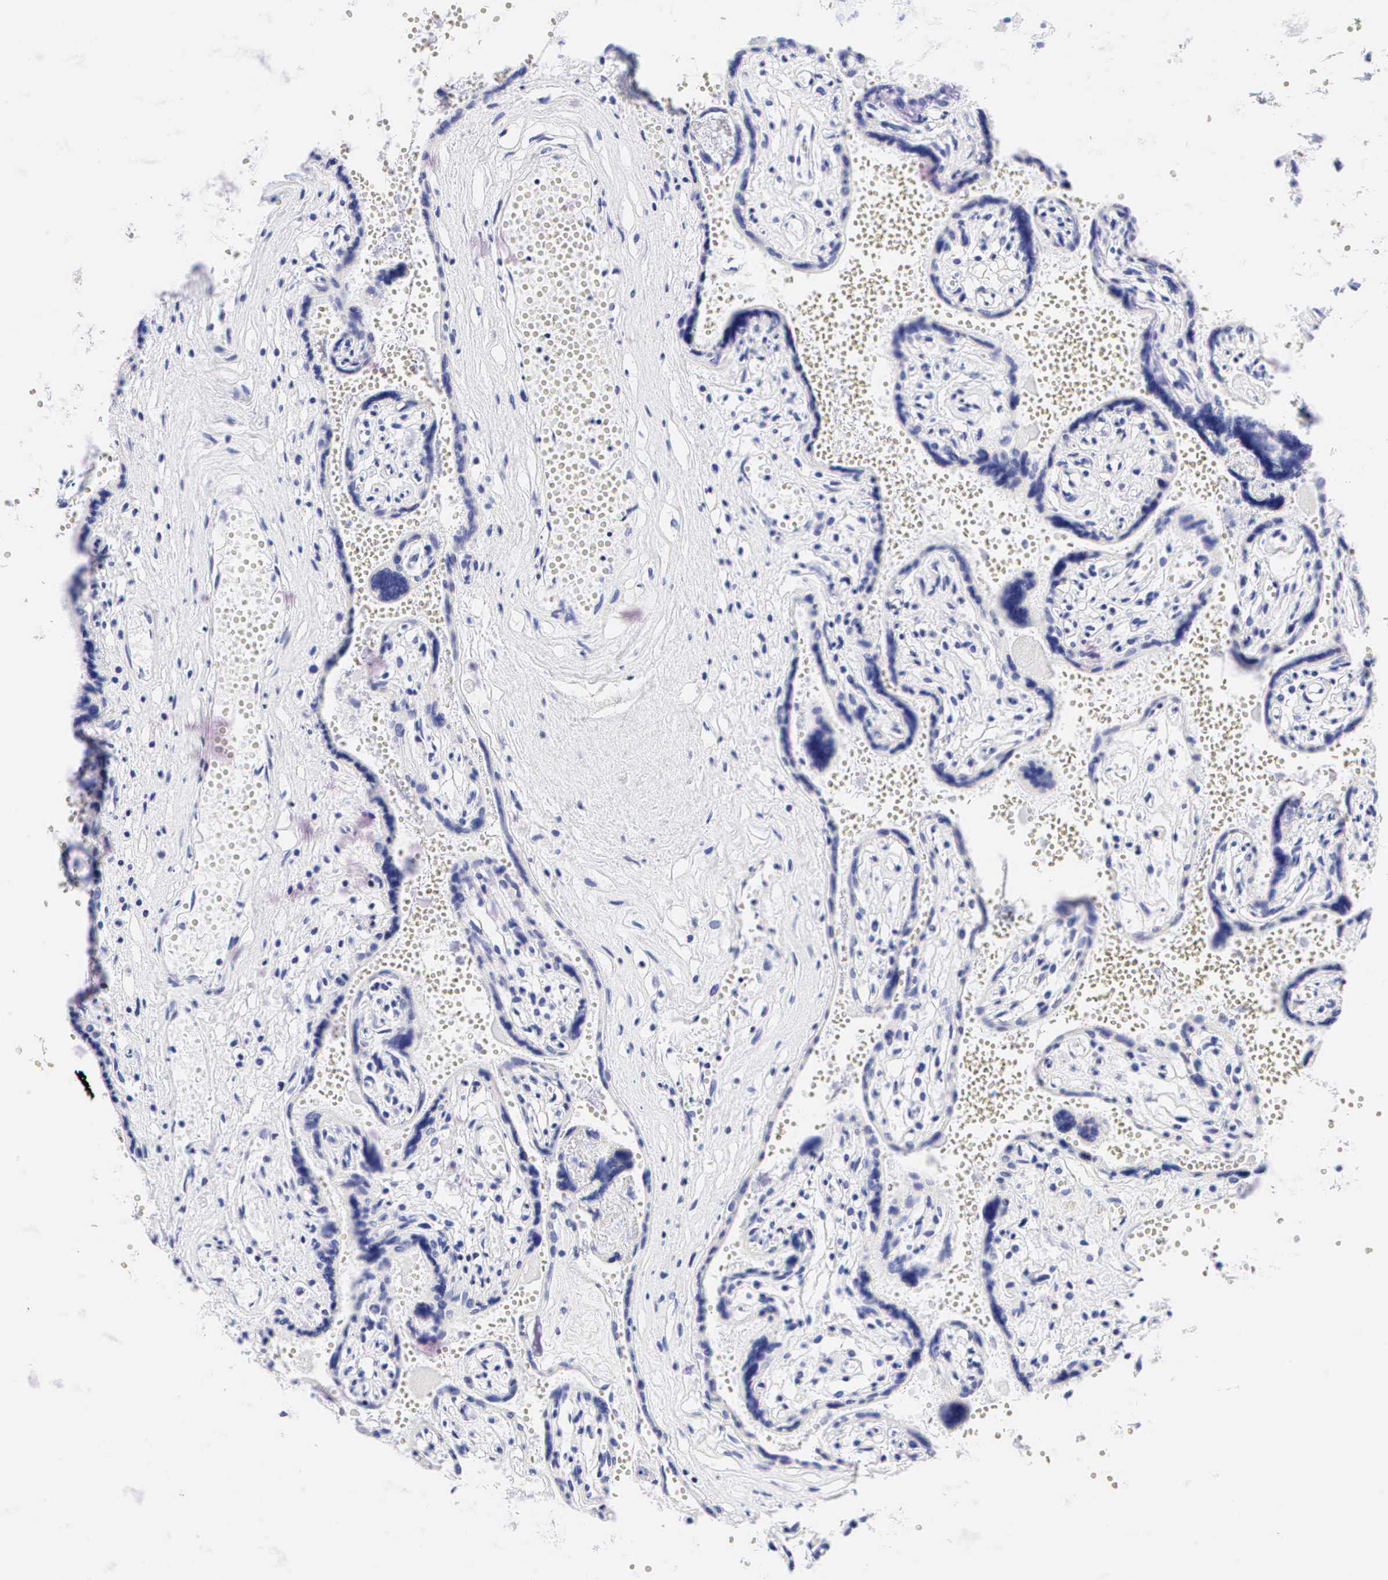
{"staining": {"intensity": "negative", "quantity": "none", "location": "none"}, "tissue": "placenta", "cell_type": "Decidual cells", "image_type": "normal", "snomed": [{"axis": "morphology", "description": "Normal tissue, NOS"}, {"axis": "topography", "description": "Placenta"}], "caption": "Placenta stained for a protein using immunohistochemistry (IHC) demonstrates no positivity decidual cells.", "gene": "KRT20", "patient": {"sex": "female", "age": 40}}